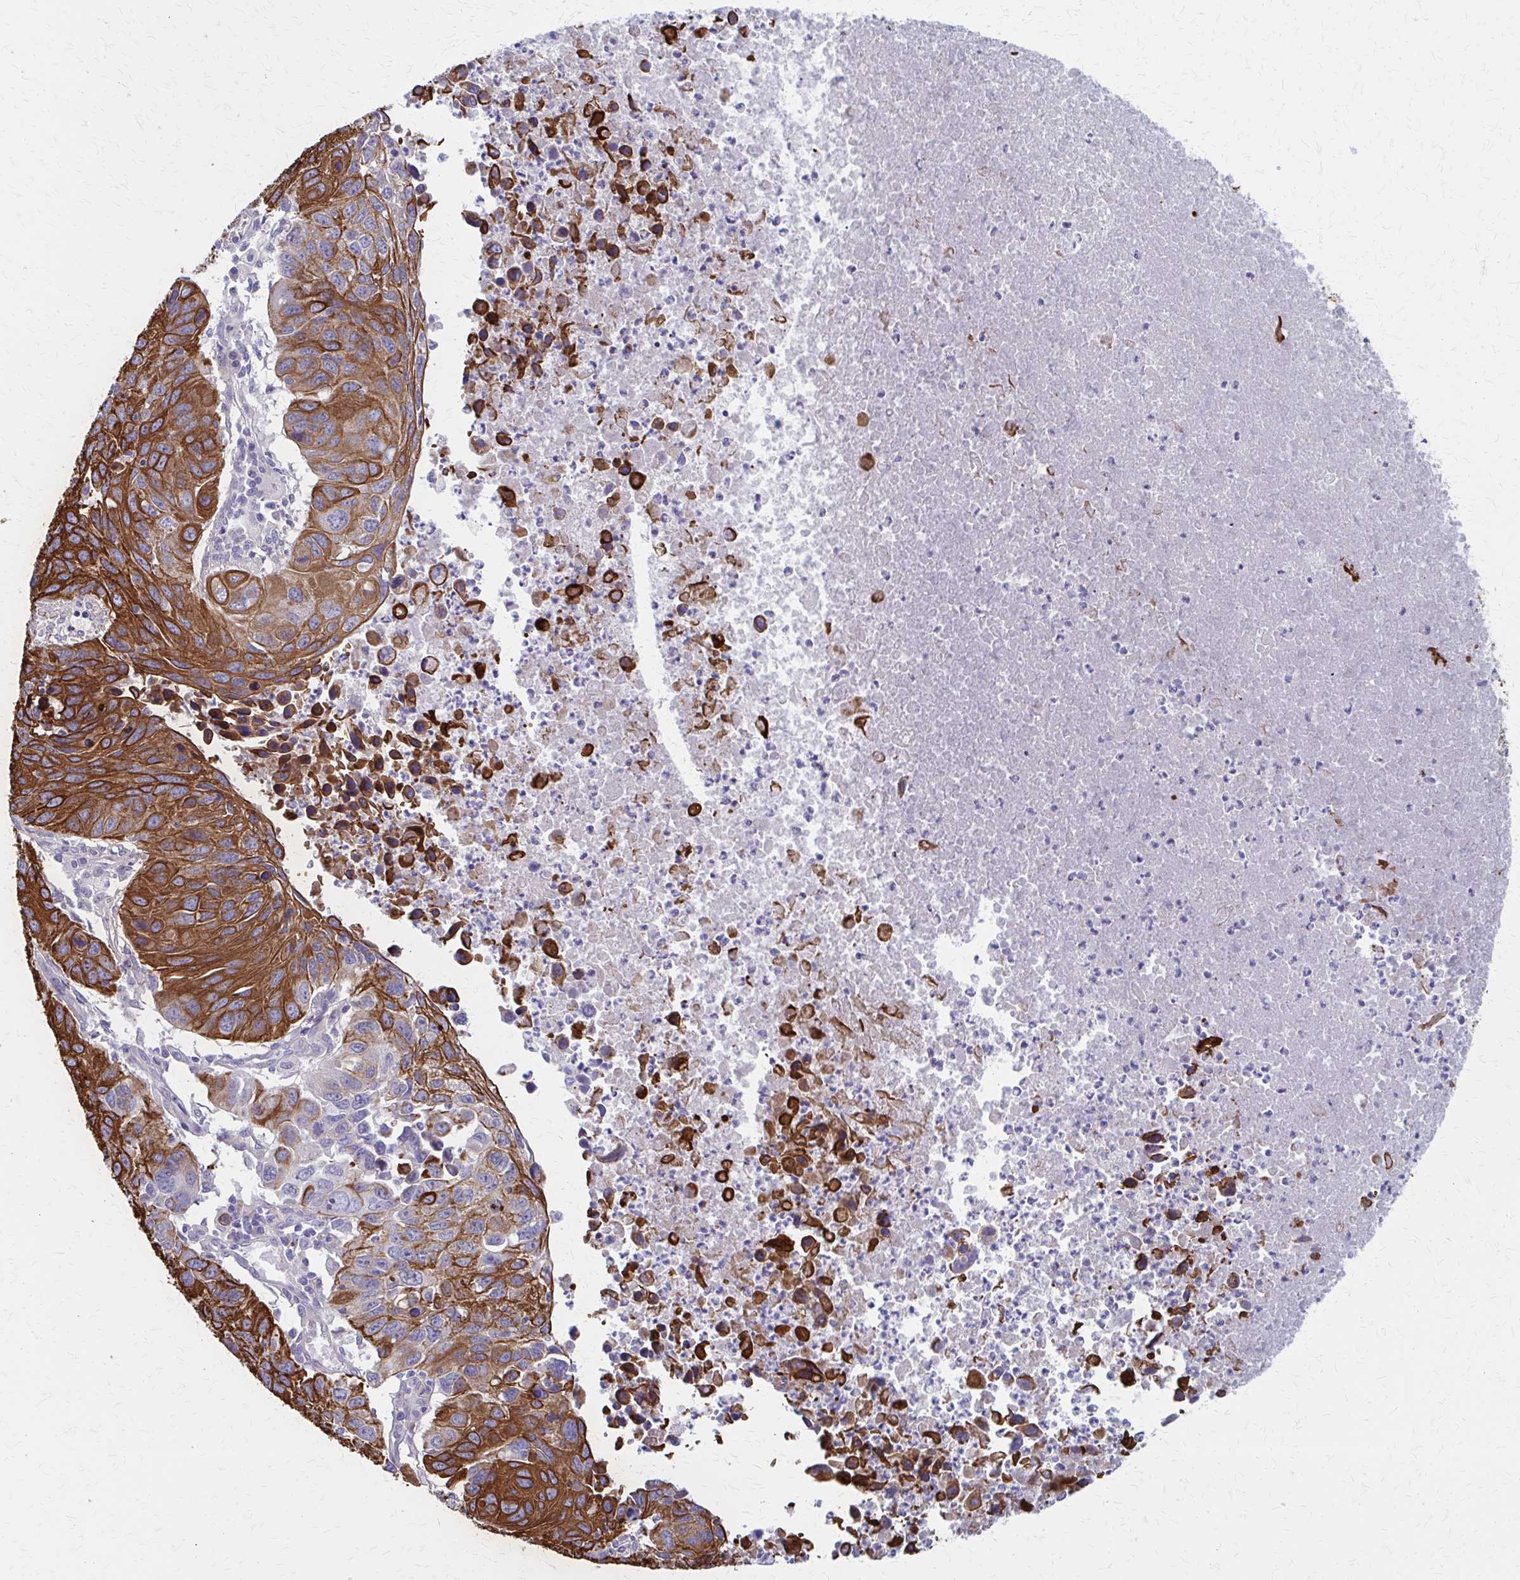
{"staining": {"intensity": "strong", "quantity": ">75%", "location": "cytoplasmic/membranous"}, "tissue": "lung cancer", "cell_type": "Tumor cells", "image_type": "cancer", "snomed": [{"axis": "morphology", "description": "Squamous cell carcinoma, NOS"}, {"axis": "topography", "description": "Lung"}], "caption": "Protein staining displays strong cytoplasmic/membranous expression in approximately >75% of tumor cells in lung cancer.", "gene": "GLYATL2", "patient": {"sex": "female", "age": 61}}